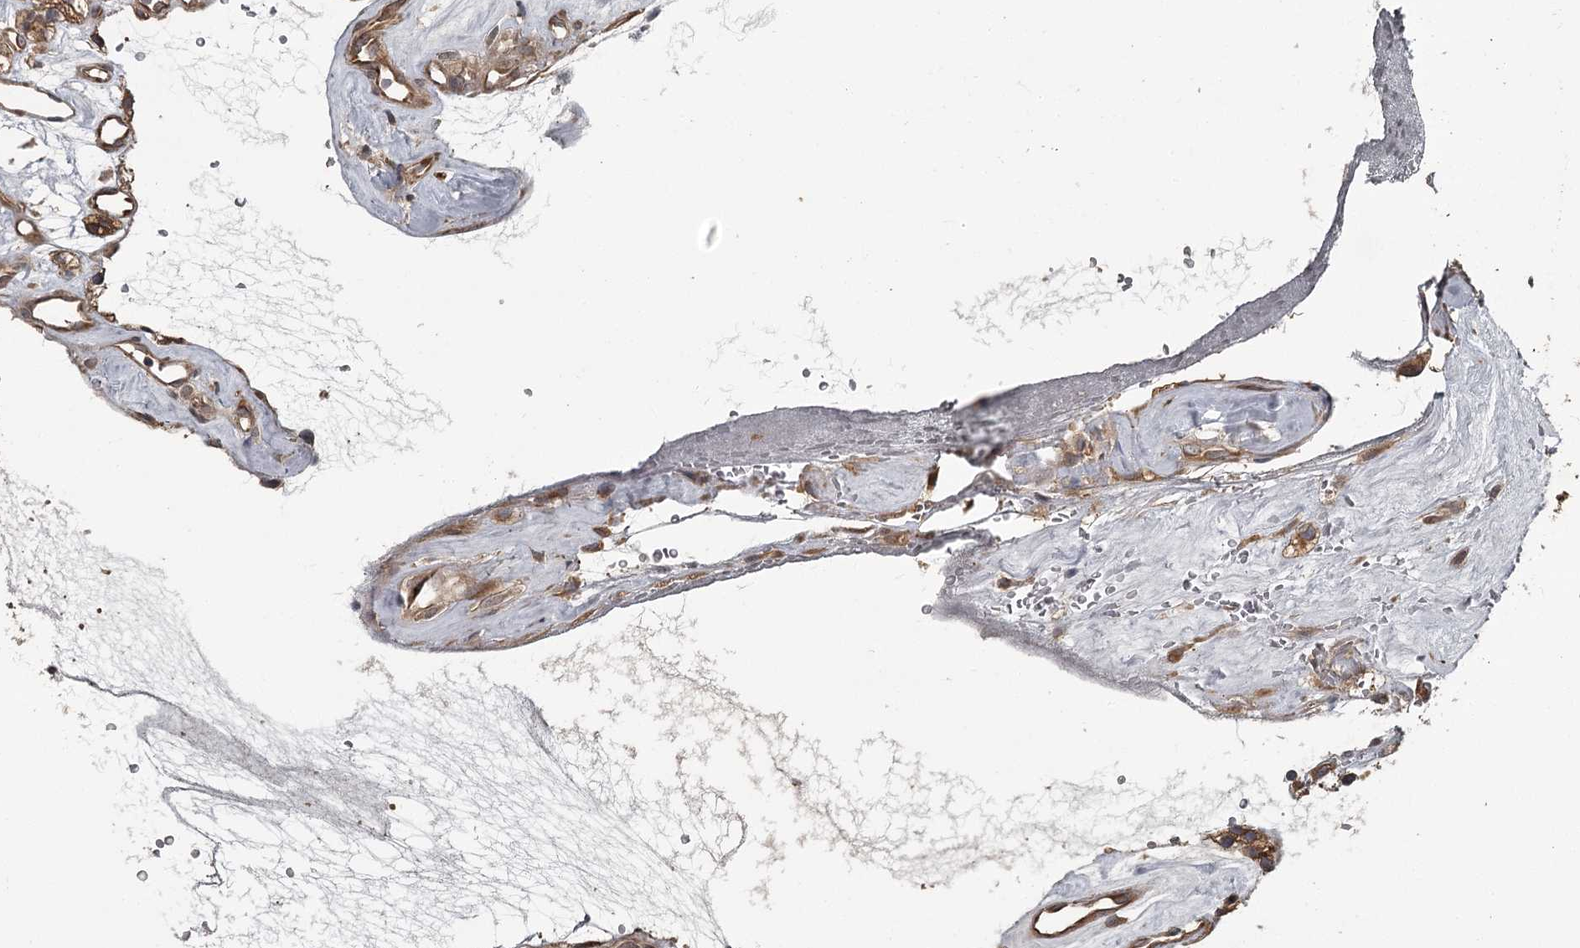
{"staining": {"intensity": "moderate", "quantity": ">75%", "location": "cytoplasmic/membranous"}, "tissue": "renal cancer", "cell_type": "Tumor cells", "image_type": "cancer", "snomed": [{"axis": "morphology", "description": "Adenocarcinoma, NOS"}, {"axis": "topography", "description": "Kidney"}], "caption": "About >75% of tumor cells in human renal adenocarcinoma show moderate cytoplasmic/membranous protein positivity as visualized by brown immunohistochemical staining.", "gene": "RAB21", "patient": {"sex": "female", "age": 57}}